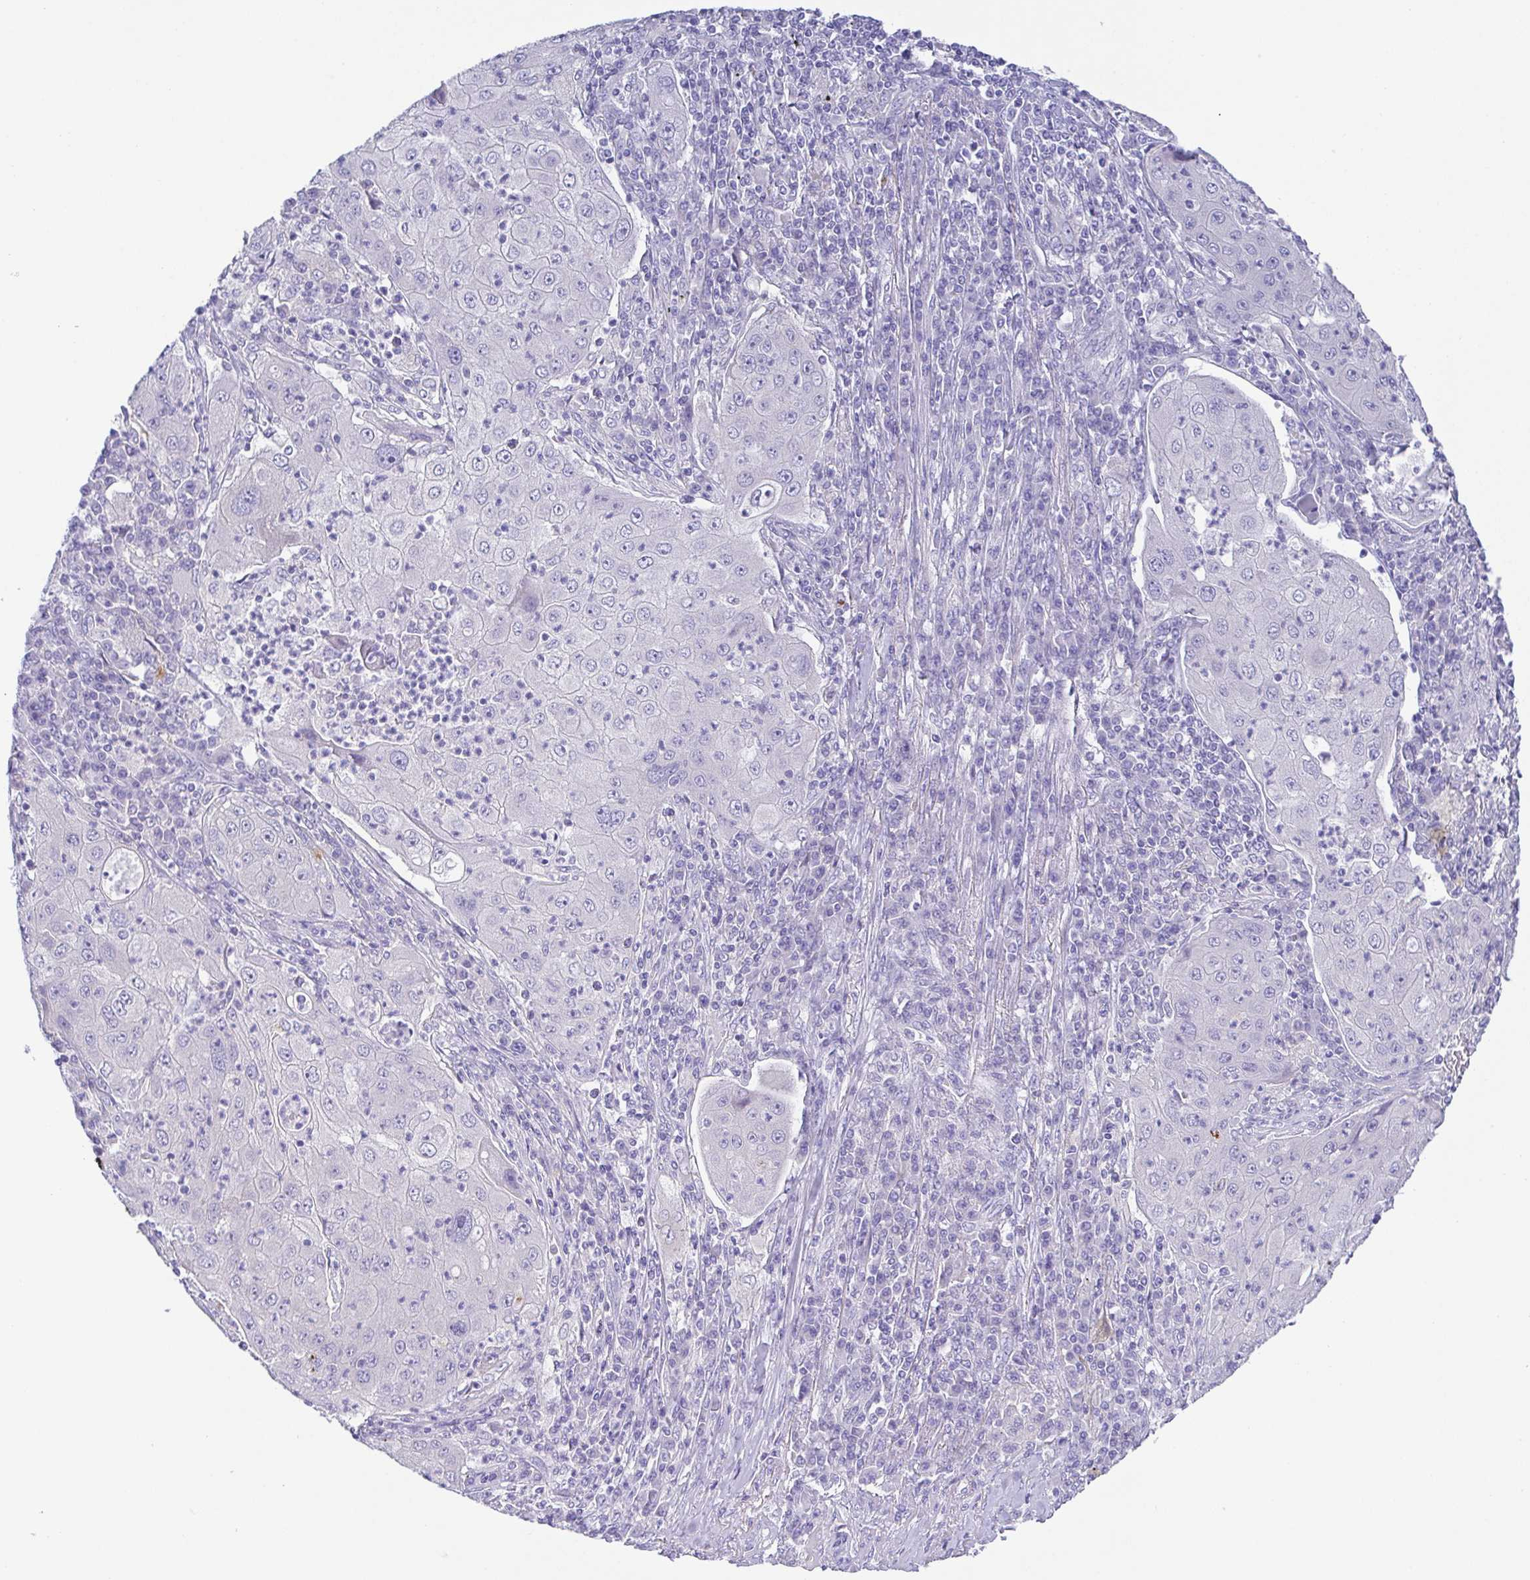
{"staining": {"intensity": "negative", "quantity": "none", "location": "none"}, "tissue": "lung cancer", "cell_type": "Tumor cells", "image_type": "cancer", "snomed": [{"axis": "morphology", "description": "Squamous cell carcinoma, NOS"}, {"axis": "topography", "description": "Lung"}], "caption": "This photomicrograph is of squamous cell carcinoma (lung) stained with immunohistochemistry (IHC) to label a protein in brown with the nuclei are counter-stained blue. There is no expression in tumor cells. (IHC, brightfield microscopy, high magnification).", "gene": "PKDREJ", "patient": {"sex": "female", "age": 59}}